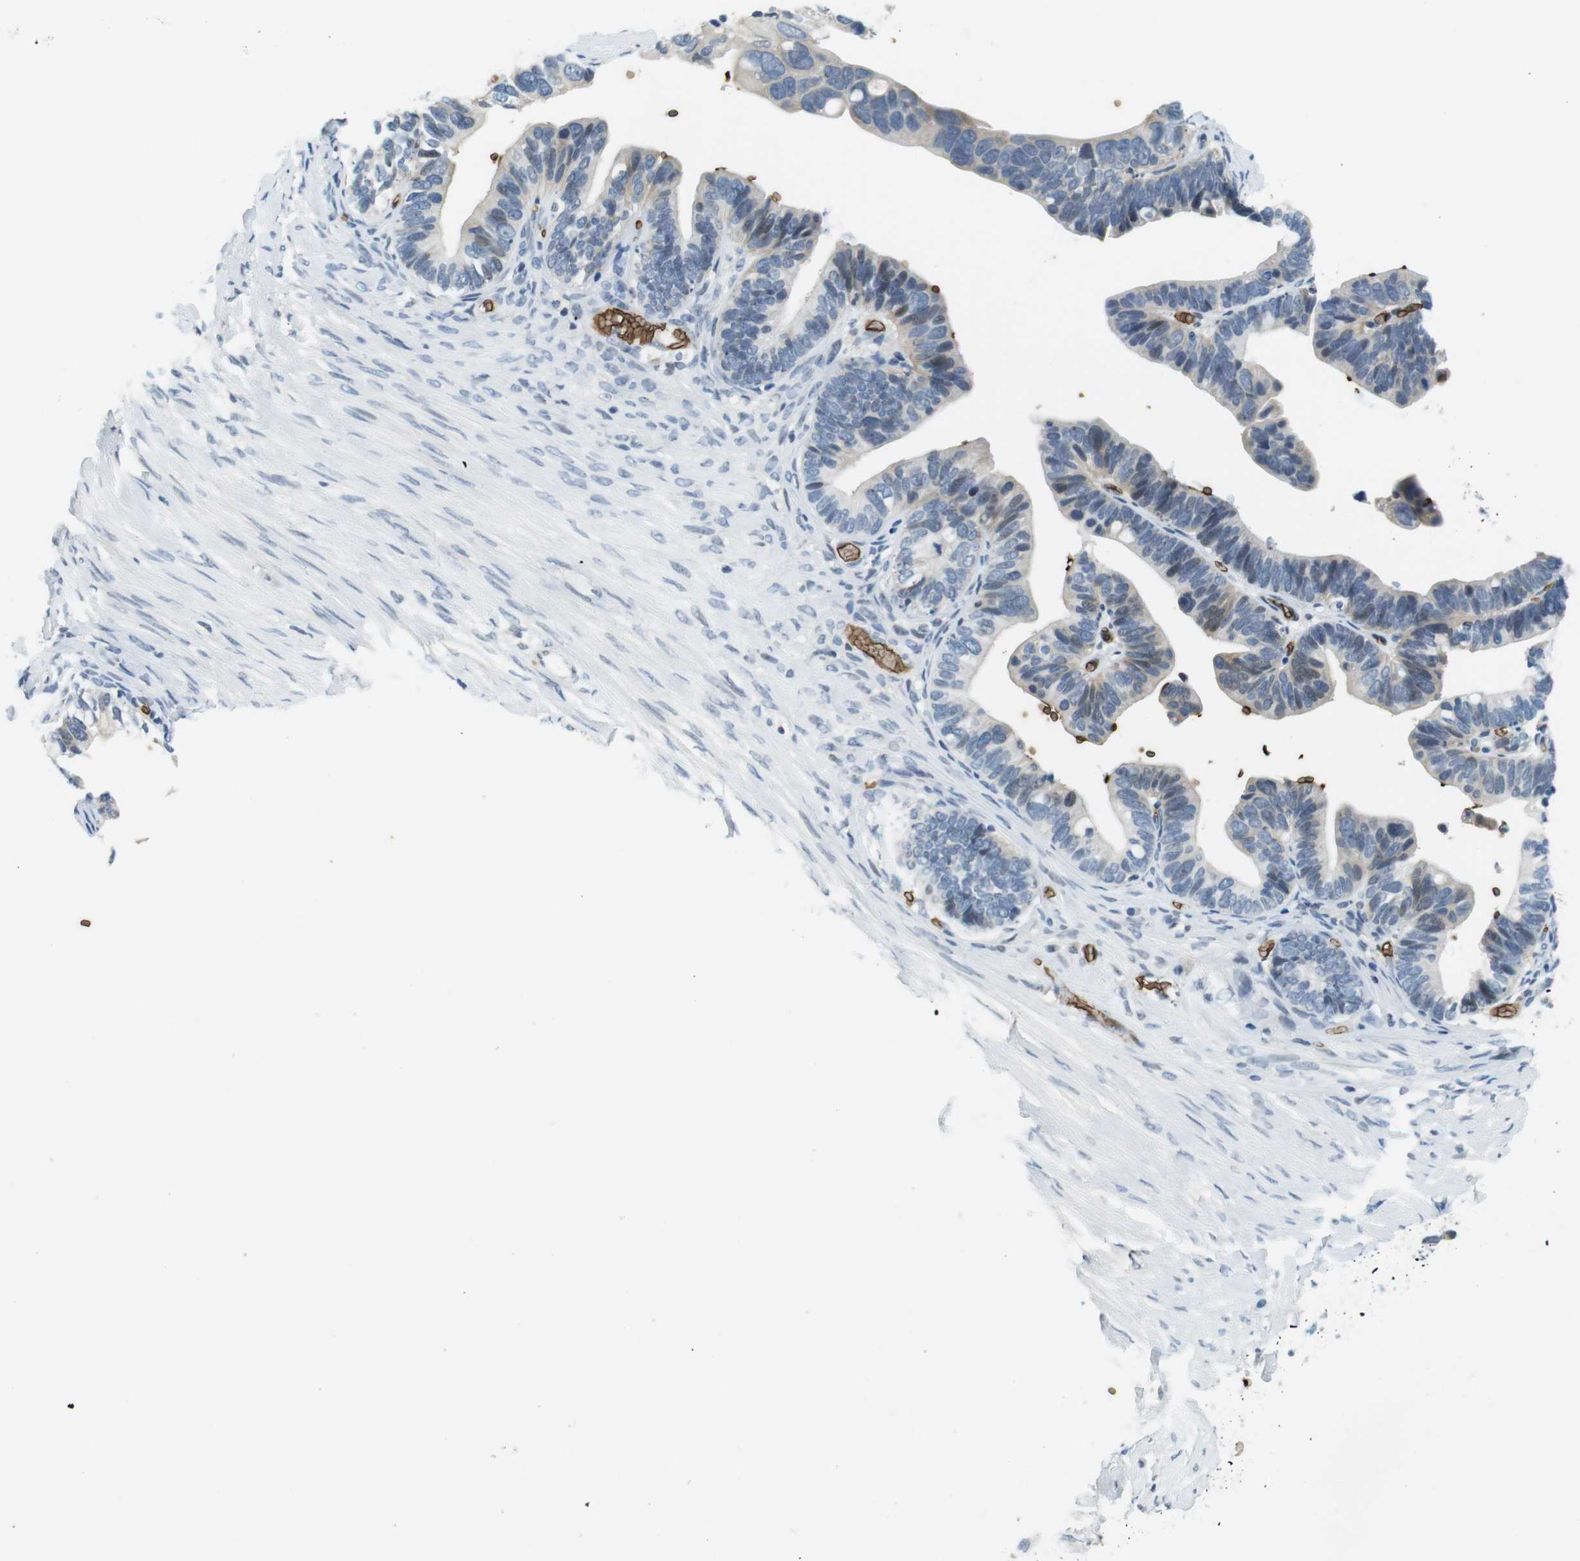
{"staining": {"intensity": "negative", "quantity": "none", "location": "none"}, "tissue": "ovarian cancer", "cell_type": "Tumor cells", "image_type": "cancer", "snomed": [{"axis": "morphology", "description": "Cystadenocarcinoma, serous, NOS"}, {"axis": "topography", "description": "Ovary"}], "caption": "This photomicrograph is of serous cystadenocarcinoma (ovarian) stained with immunohistochemistry (IHC) to label a protein in brown with the nuclei are counter-stained blue. There is no positivity in tumor cells. Nuclei are stained in blue.", "gene": "SLC4A1", "patient": {"sex": "female", "age": 56}}